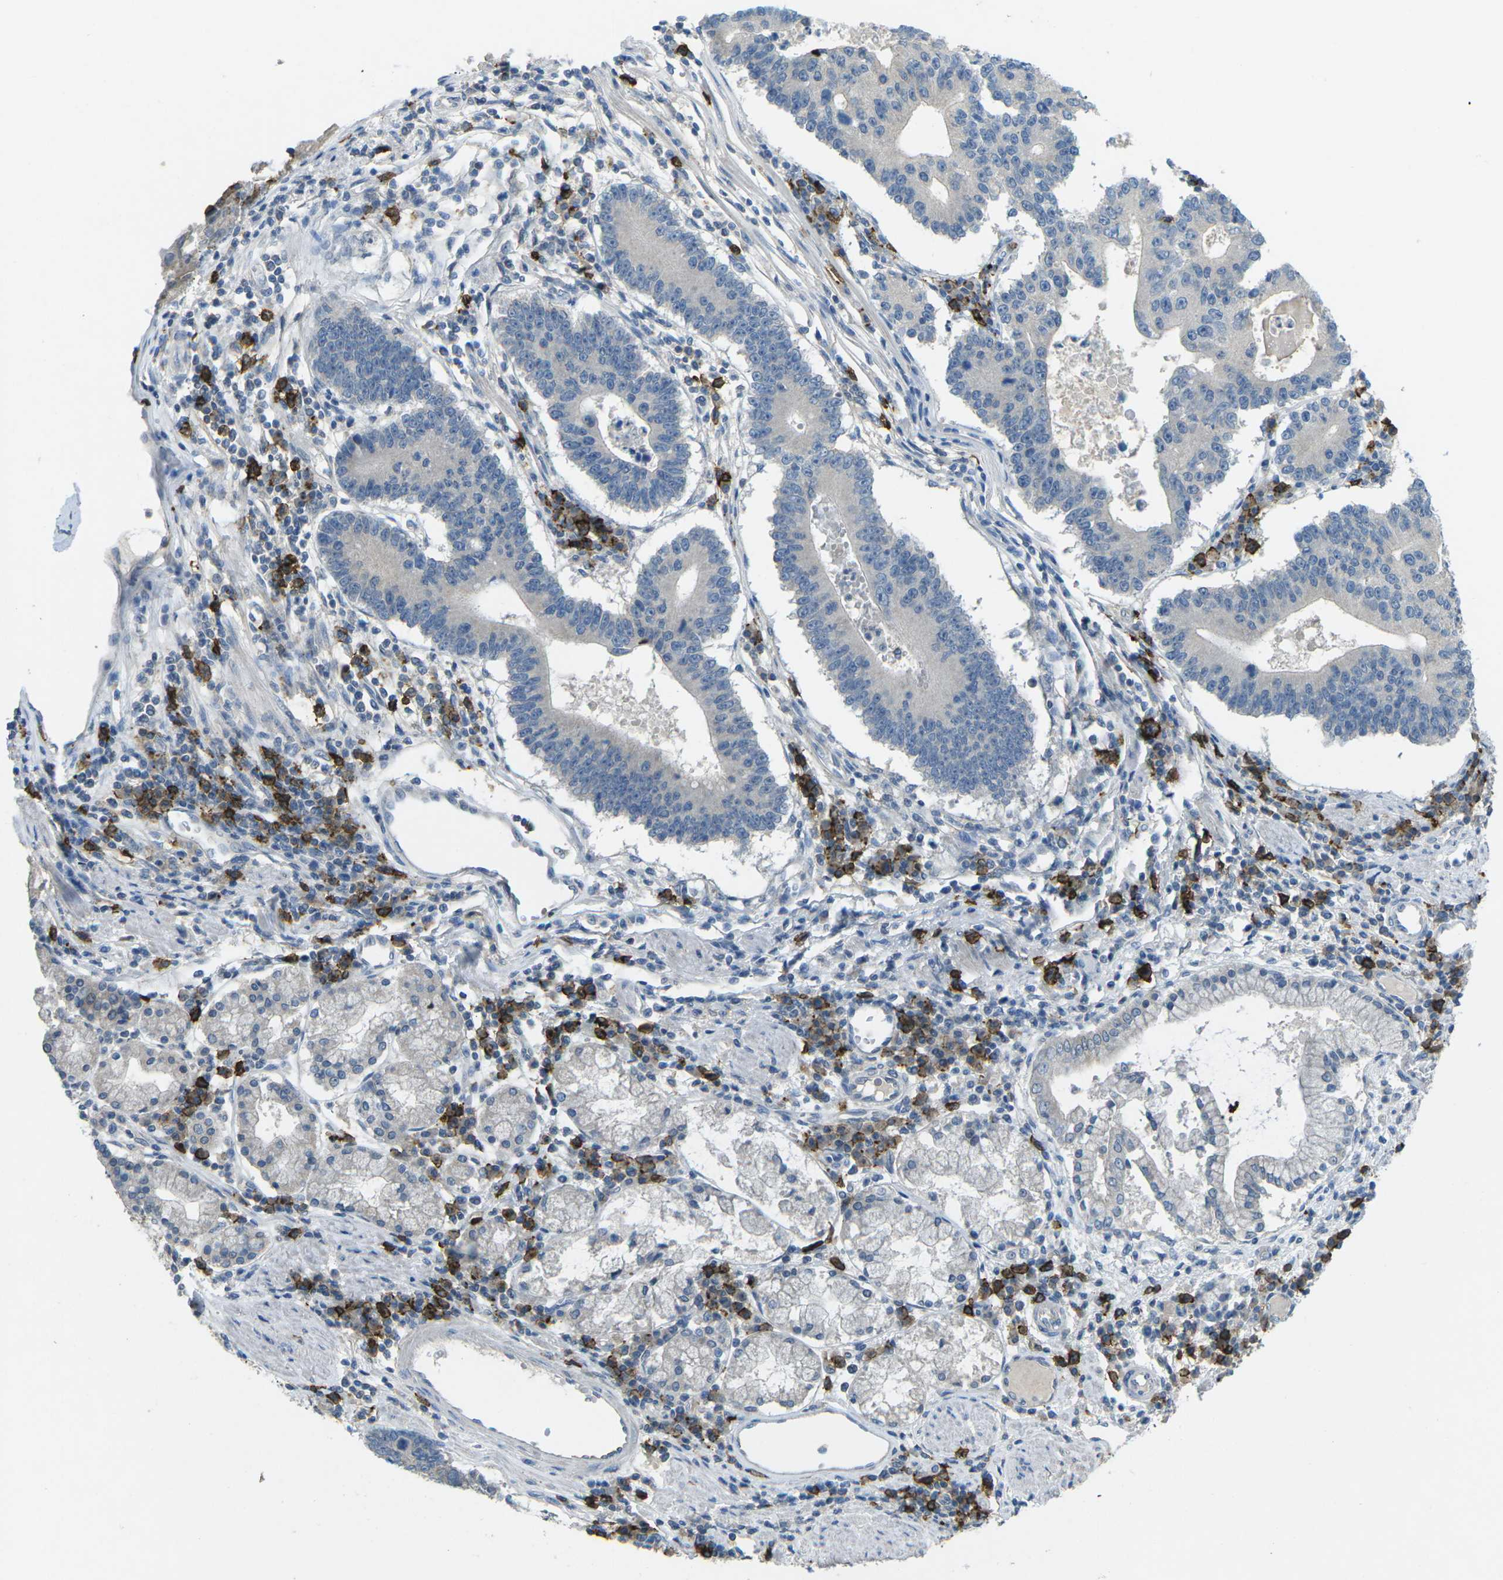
{"staining": {"intensity": "negative", "quantity": "none", "location": "none"}, "tissue": "stomach cancer", "cell_type": "Tumor cells", "image_type": "cancer", "snomed": [{"axis": "morphology", "description": "Adenocarcinoma, NOS"}, {"axis": "topography", "description": "Stomach"}], "caption": "Stomach cancer was stained to show a protein in brown. There is no significant positivity in tumor cells.", "gene": "CD19", "patient": {"sex": "male", "age": 59}}